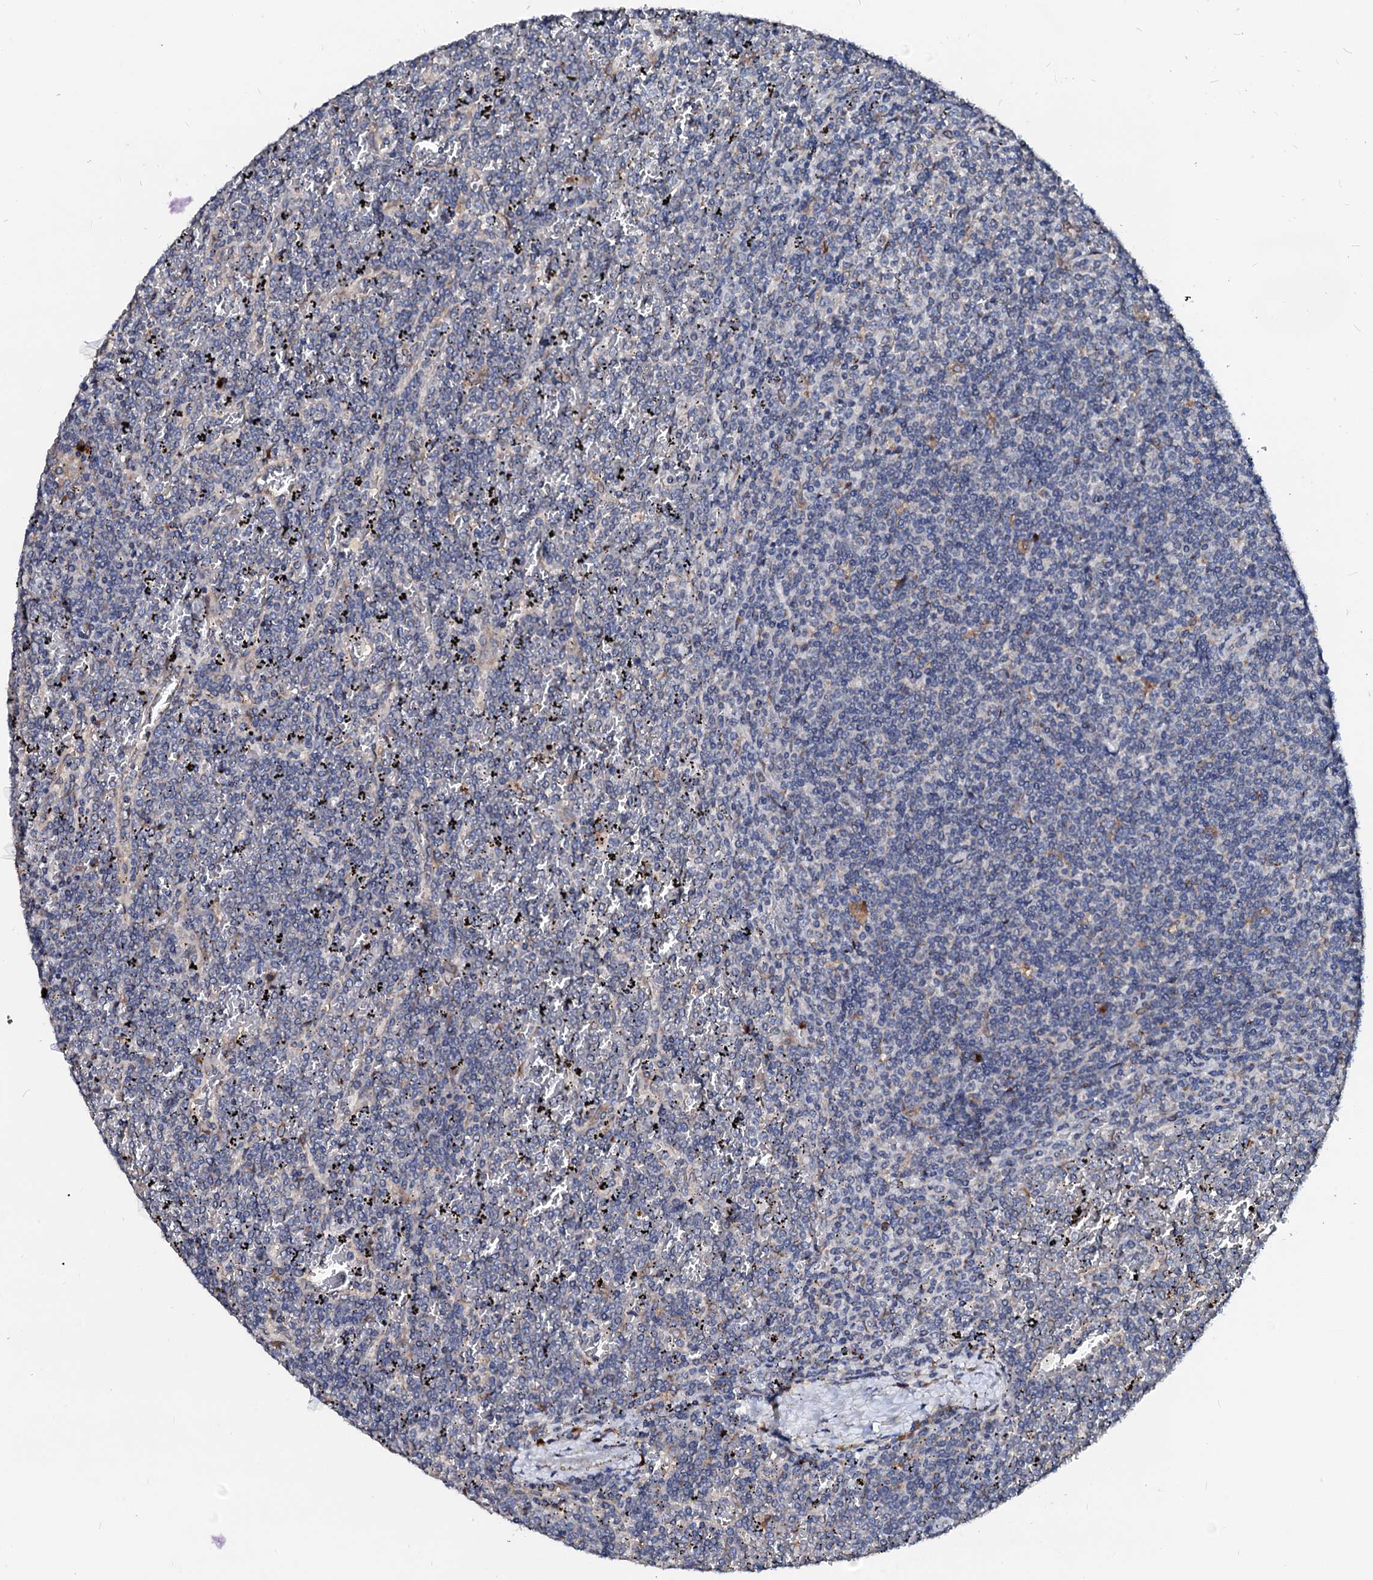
{"staining": {"intensity": "negative", "quantity": "none", "location": "none"}, "tissue": "lymphoma", "cell_type": "Tumor cells", "image_type": "cancer", "snomed": [{"axis": "morphology", "description": "Malignant lymphoma, non-Hodgkin's type, Low grade"}, {"axis": "topography", "description": "Spleen"}], "caption": "The image demonstrates no staining of tumor cells in malignant lymphoma, non-Hodgkin's type (low-grade). (DAB (3,3'-diaminobenzidine) IHC, high magnification).", "gene": "LMAN1", "patient": {"sex": "female", "age": 19}}